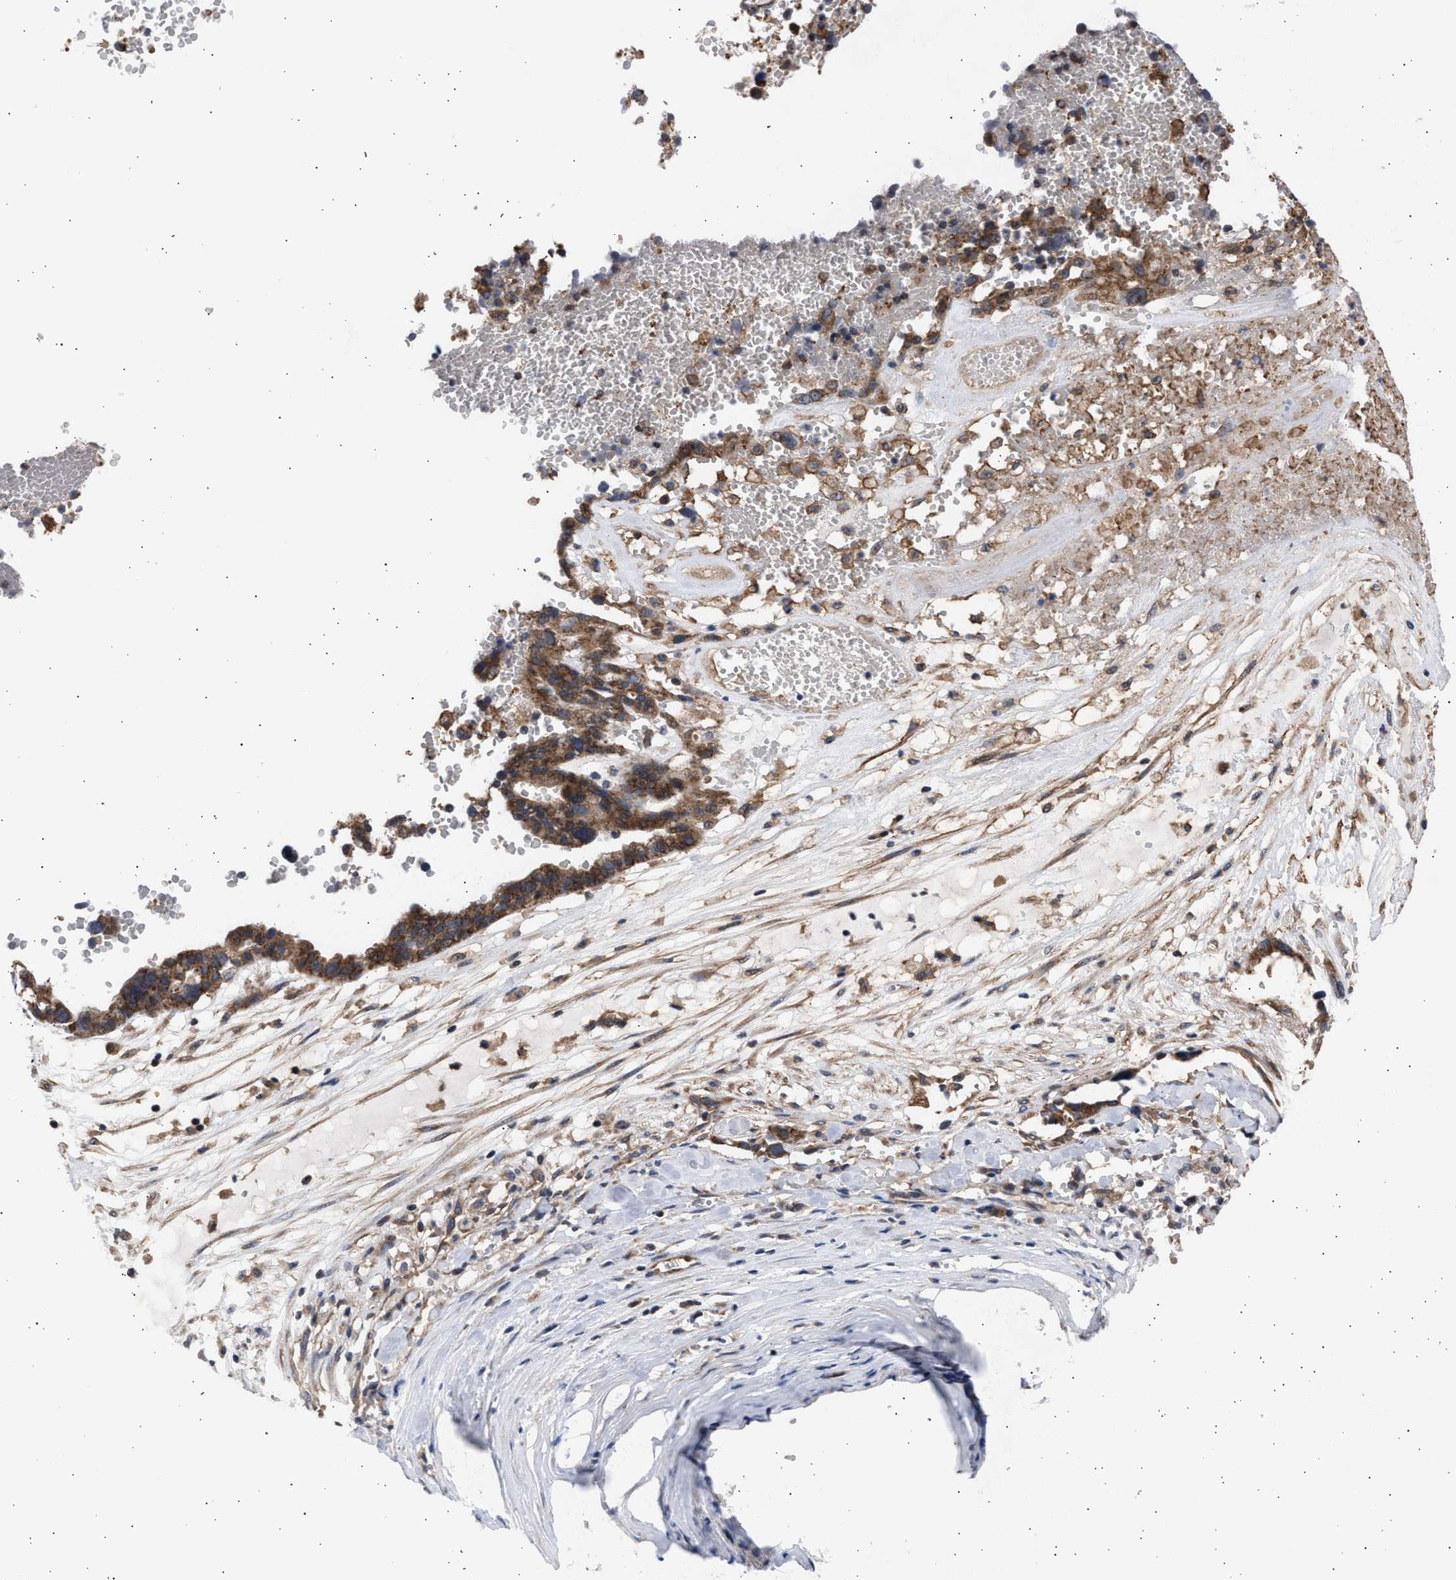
{"staining": {"intensity": "strong", "quantity": "25%-75%", "location": "cytoplasmic/membranous"}, "tissue": "ovarian cancer", "cell_type": "Tumor cells", "image_type": "cancer", "snomed": [{"axis": "morphology", "description": "Cystadenocarcinoma, serous, NOS"}, {"axis": "topography", "description": "Ovary"}], "caption": "Ovarian serous cystadenocarcinoma stained with a brown dye shows strong cytoplasmic/membranous positive staining in about 25%-75% of tumor cells.", "gene": "TTC19", "patient": {"sex": "female", "age": 59}}